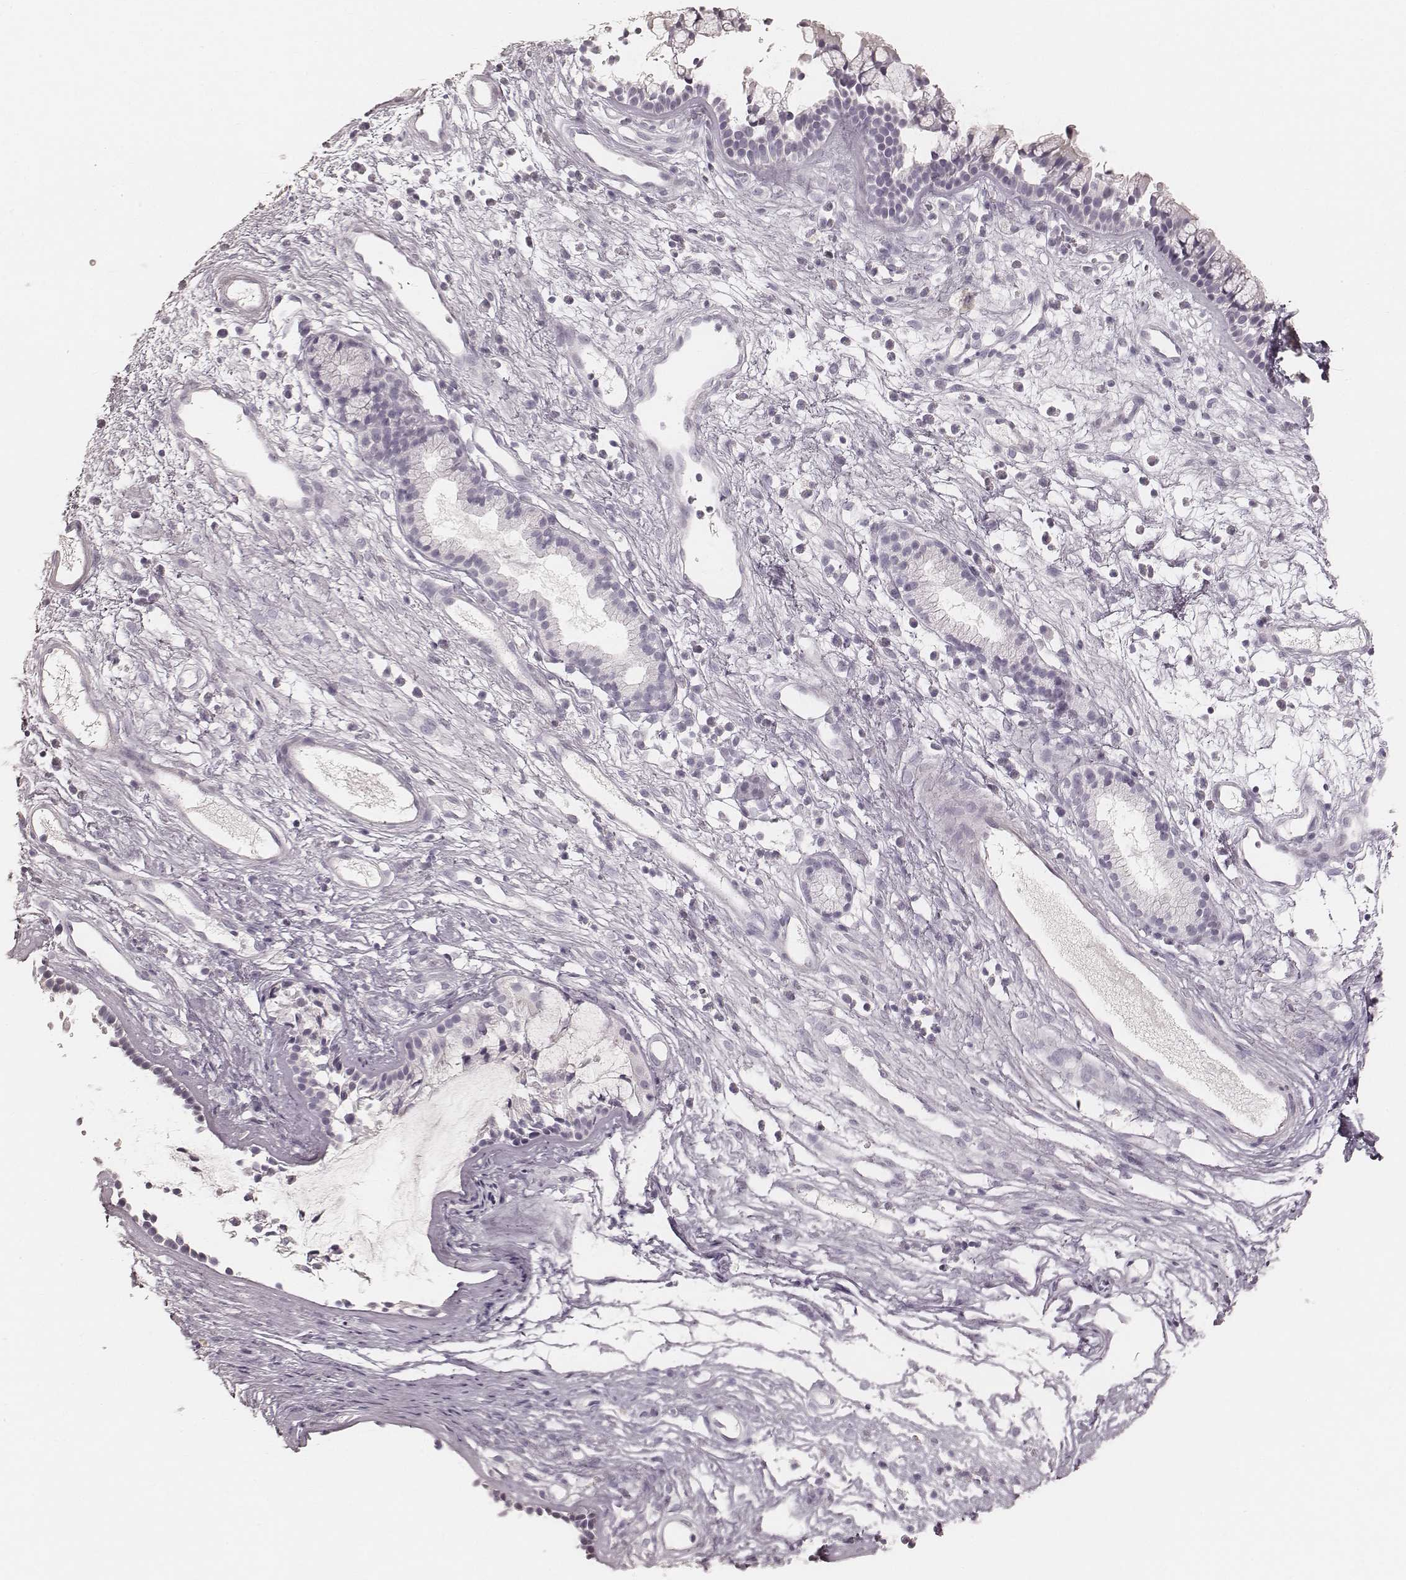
{"staining": {"intensity": "negative", "quantity": "none", "location": "none"}, "tissue": "nasopharynx", "cell_type": "Respiratory epithelial cells", "image_type": "normal", "snomed": [{"axis": "morphology", "description": "Normal tissue, NOS"}, {"axis": "topography", "description": "Nasopharynx"}], "caption": "A high-resolution histopathology image shows immunohistochemistry (IHC) staining of unremarkable nasopharynx, which demonstrates no significant staining in respiratory epithelial cells.", "gene": "KRT26", "patient": {"sex": "male", "age": 77}}